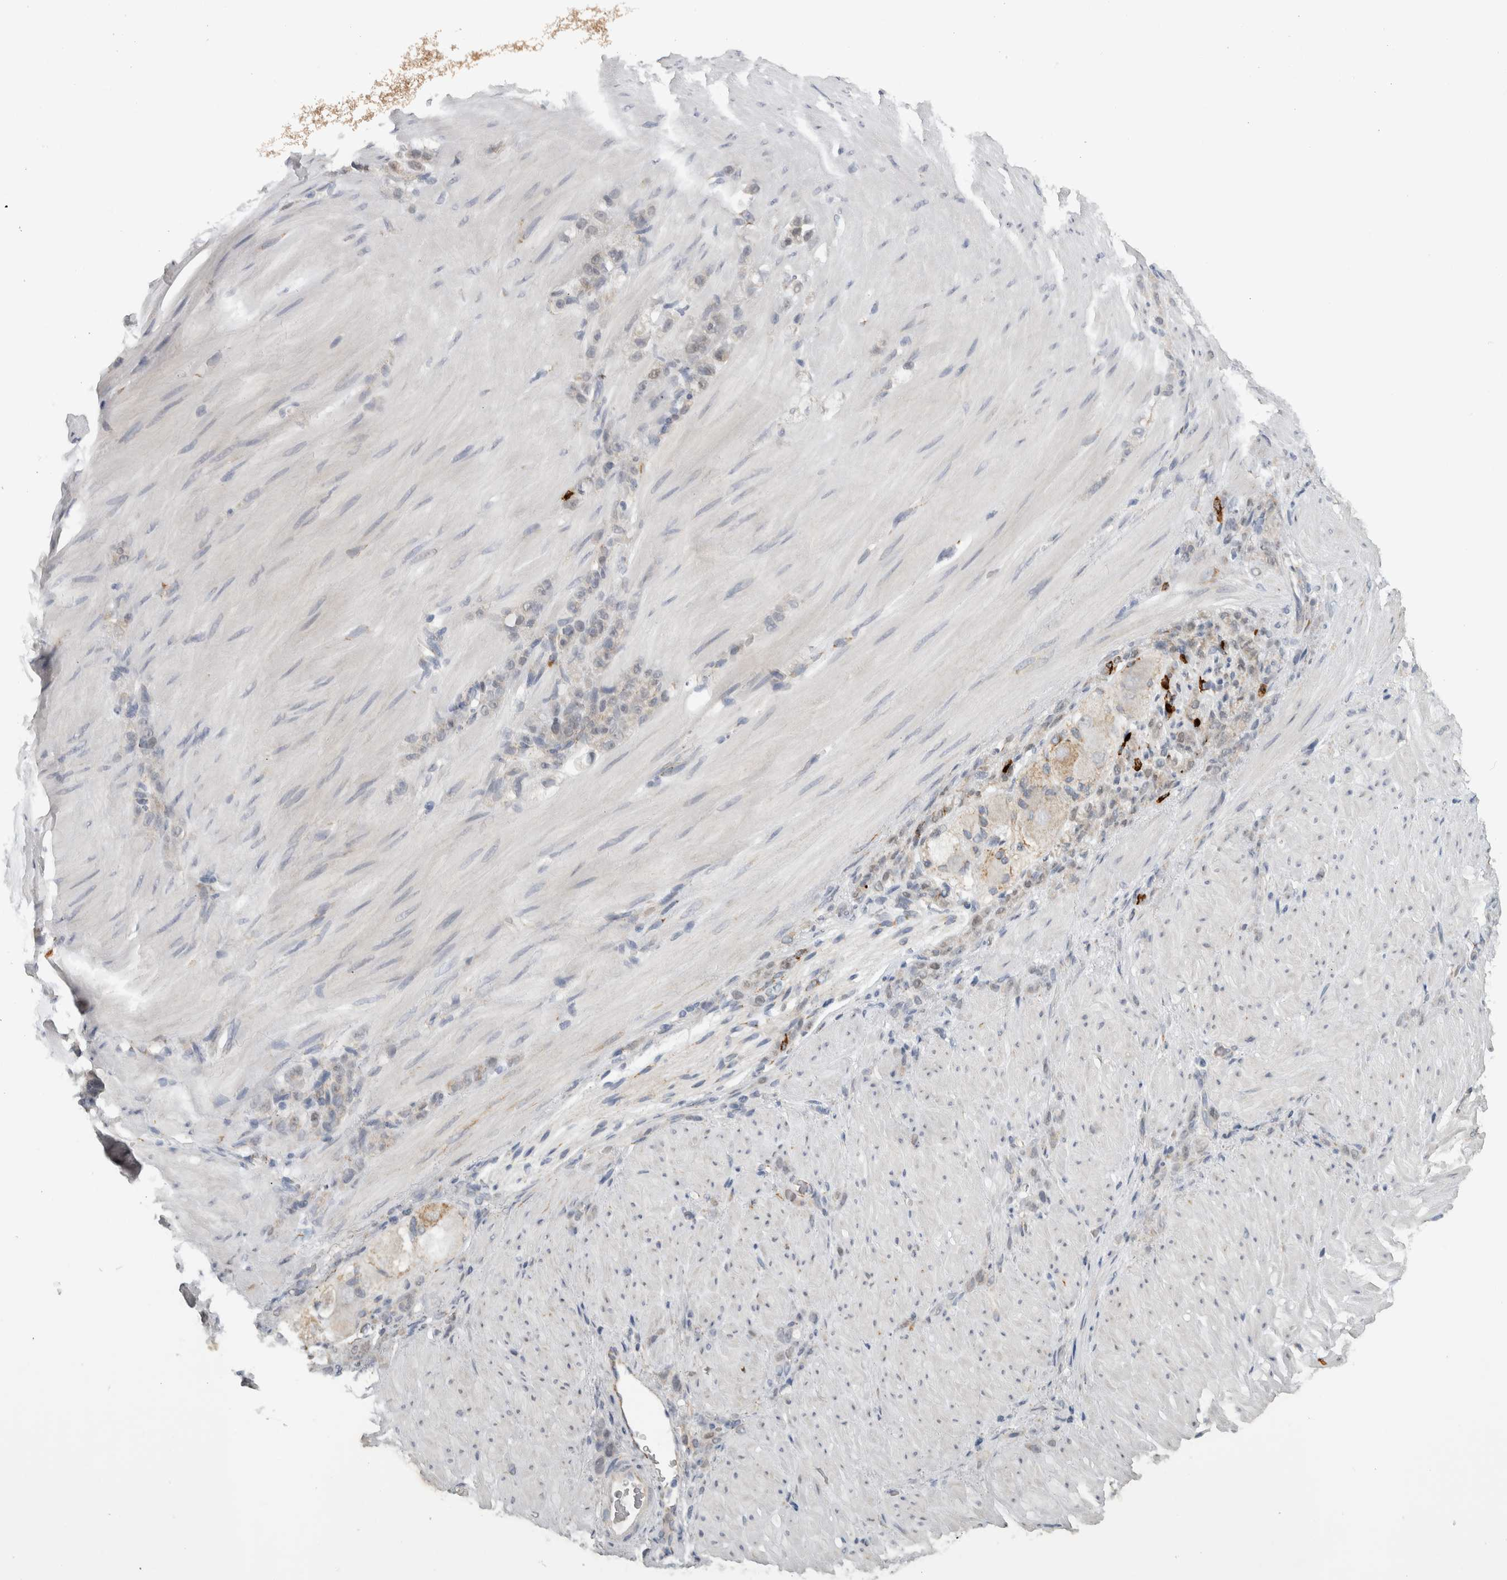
{"staining": {"intensity": "negative", "quantity": "none", "location": "none"}, "tissue": "stomach cancer", "cell_type": "Tumor cells", "image_type": "cancer", "snomed": [{"axis": "morphology", "description": "Normal tissue, NOS"}, {"axis": "morphology", "description": "Adenocarcinoma, NOS"}, {"axis": "topography", "description": "Stomach"}], "caption": "Immunohistochemistry photomicrograph of neoplastic tissue: stomach cancer (adenocarcinoma) stained with DAB reveals no significant protein positivity in tumor cells.", "gene": "DYRK2", "patient": {"sex": "male", "age": 82}}